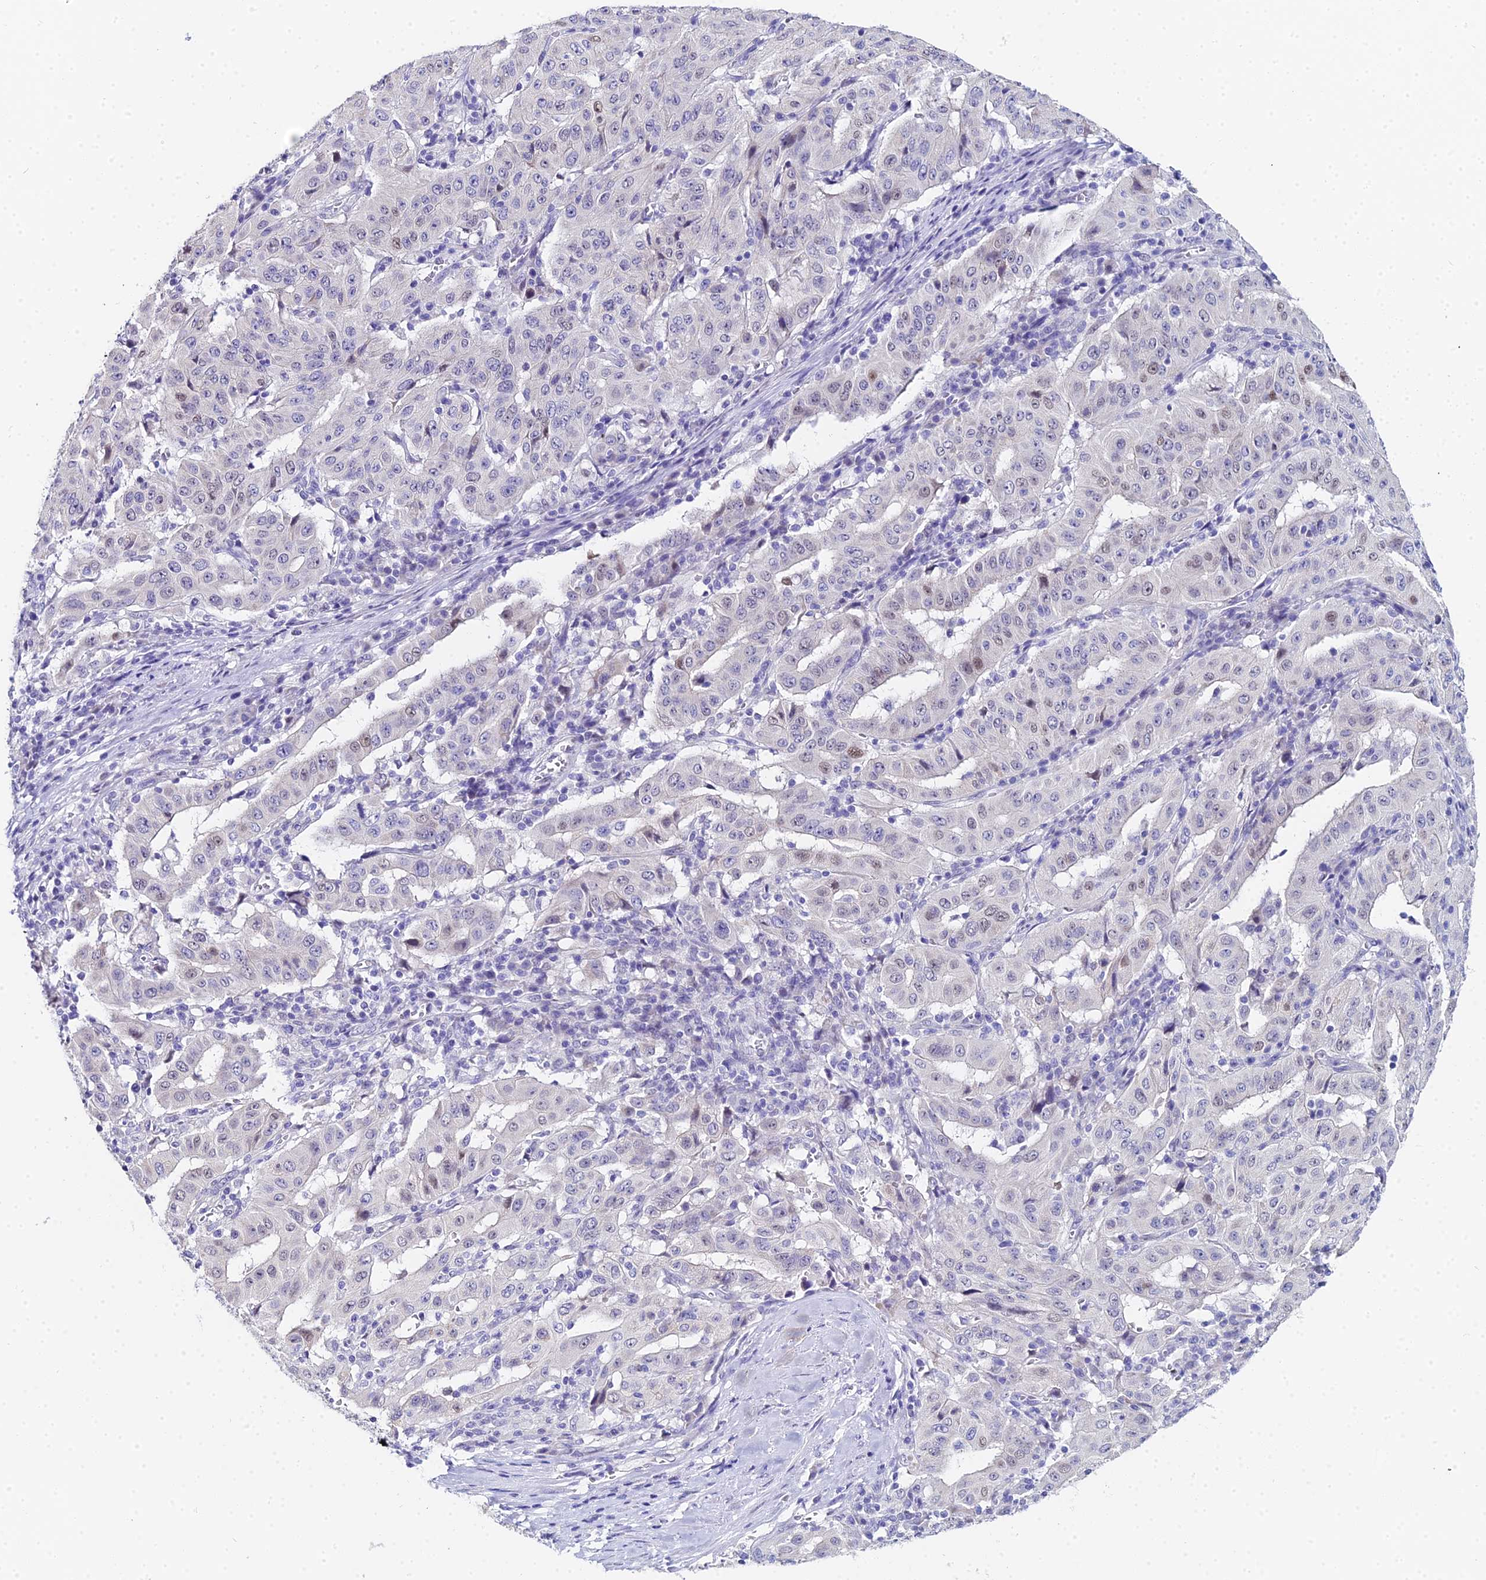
{"staining": {"intensity": "weak", "quantity": "<25%", "location": "nuclear"}, "tissue": "pancreatic cancer", "cell_type": "Tumor cells", "image_type": "cancer", "snomed": [{"axis": "morphology", "description": "Adenocarcinoma, NOS"}, {"axis": "topography", "description": "Pancreas"}], "caption": "This is a image of immunohistochemistry staining of pancreatic cancer (adenocarcinoma), which shows no positivity in tumor cells.", "gene": "OCM", "patient": {"sex": "male", "age": 63}}